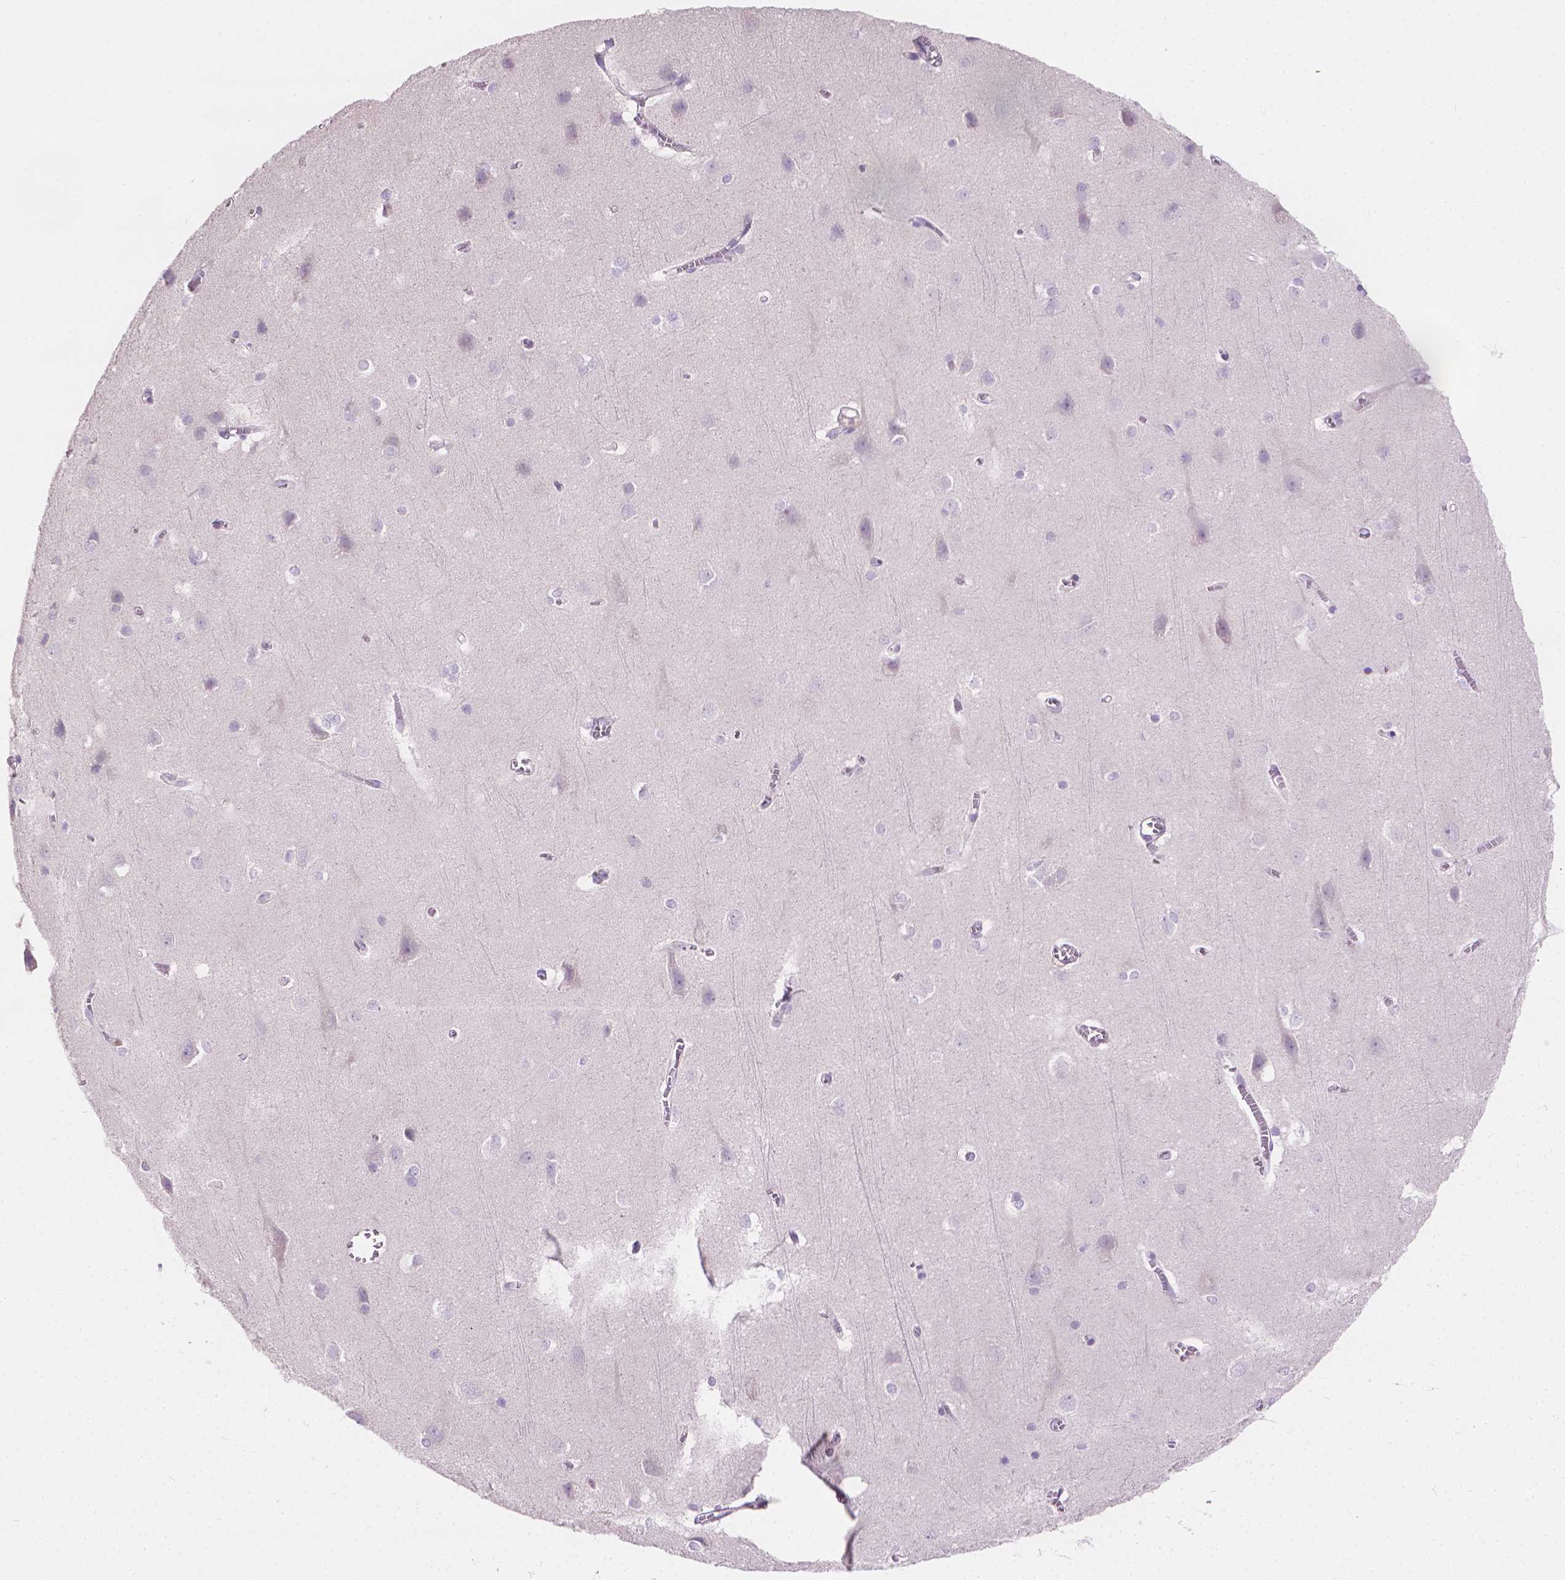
{"staining": {"intensity": "negative", "quantity": "none", "location": "none"}, "tissue": "cerebral cortex", "cell_type": "Endothelial cells", "image_type": "normal", "snomed": [{"axis": "morphology", "description": "Normal tissue, NOS"}, {"axis": "topography", "description": "Cerebral cortex"}], "caption": "IHC of benign cerebral cortex reveals no positivity in endothelial cells. (DAB IHC visualized using brightfield microscopy, high magnification).", "gene": "CABCOCO1", "patient": {"sex": "male", "age": 37}}